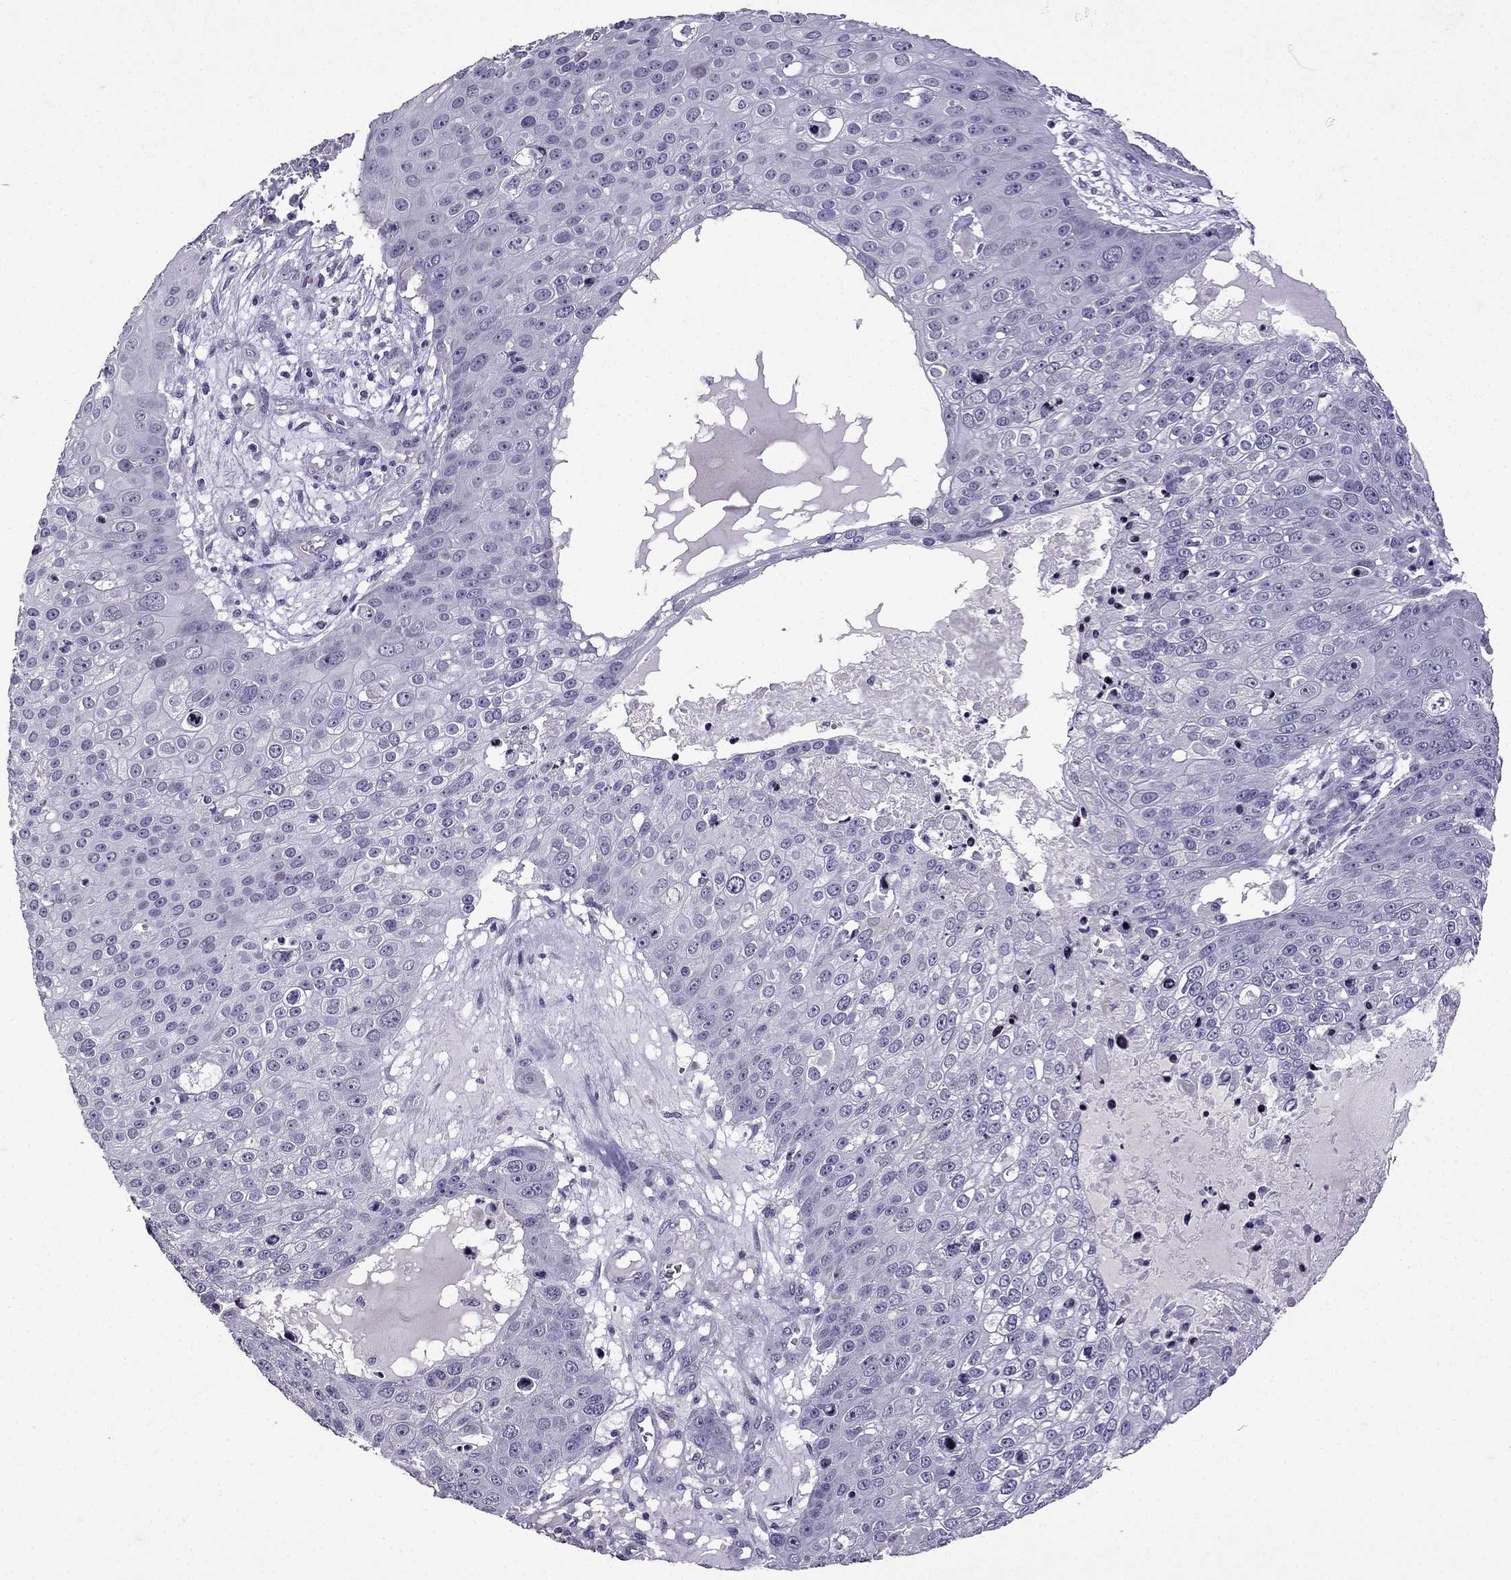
{"staining": {"intensity": "negative", "quantity": "none", "location": "none"}, "tissue": "skin cancer", "cell_type": "Tumor cells", "image_type": "cancer", "snomed": [{"axis": "morphology", "description": "Squamous cell carcinoma, NOS"}, {"axis": "topography", "description": "Skin"}], "caption": "High power microscopy histopathology image of an IHC image of skin squamous cell carcinoma, revealing no significant staining in tumor cells.", "gene": "TTN", "patient": {"sex": "male", "age": 71}}